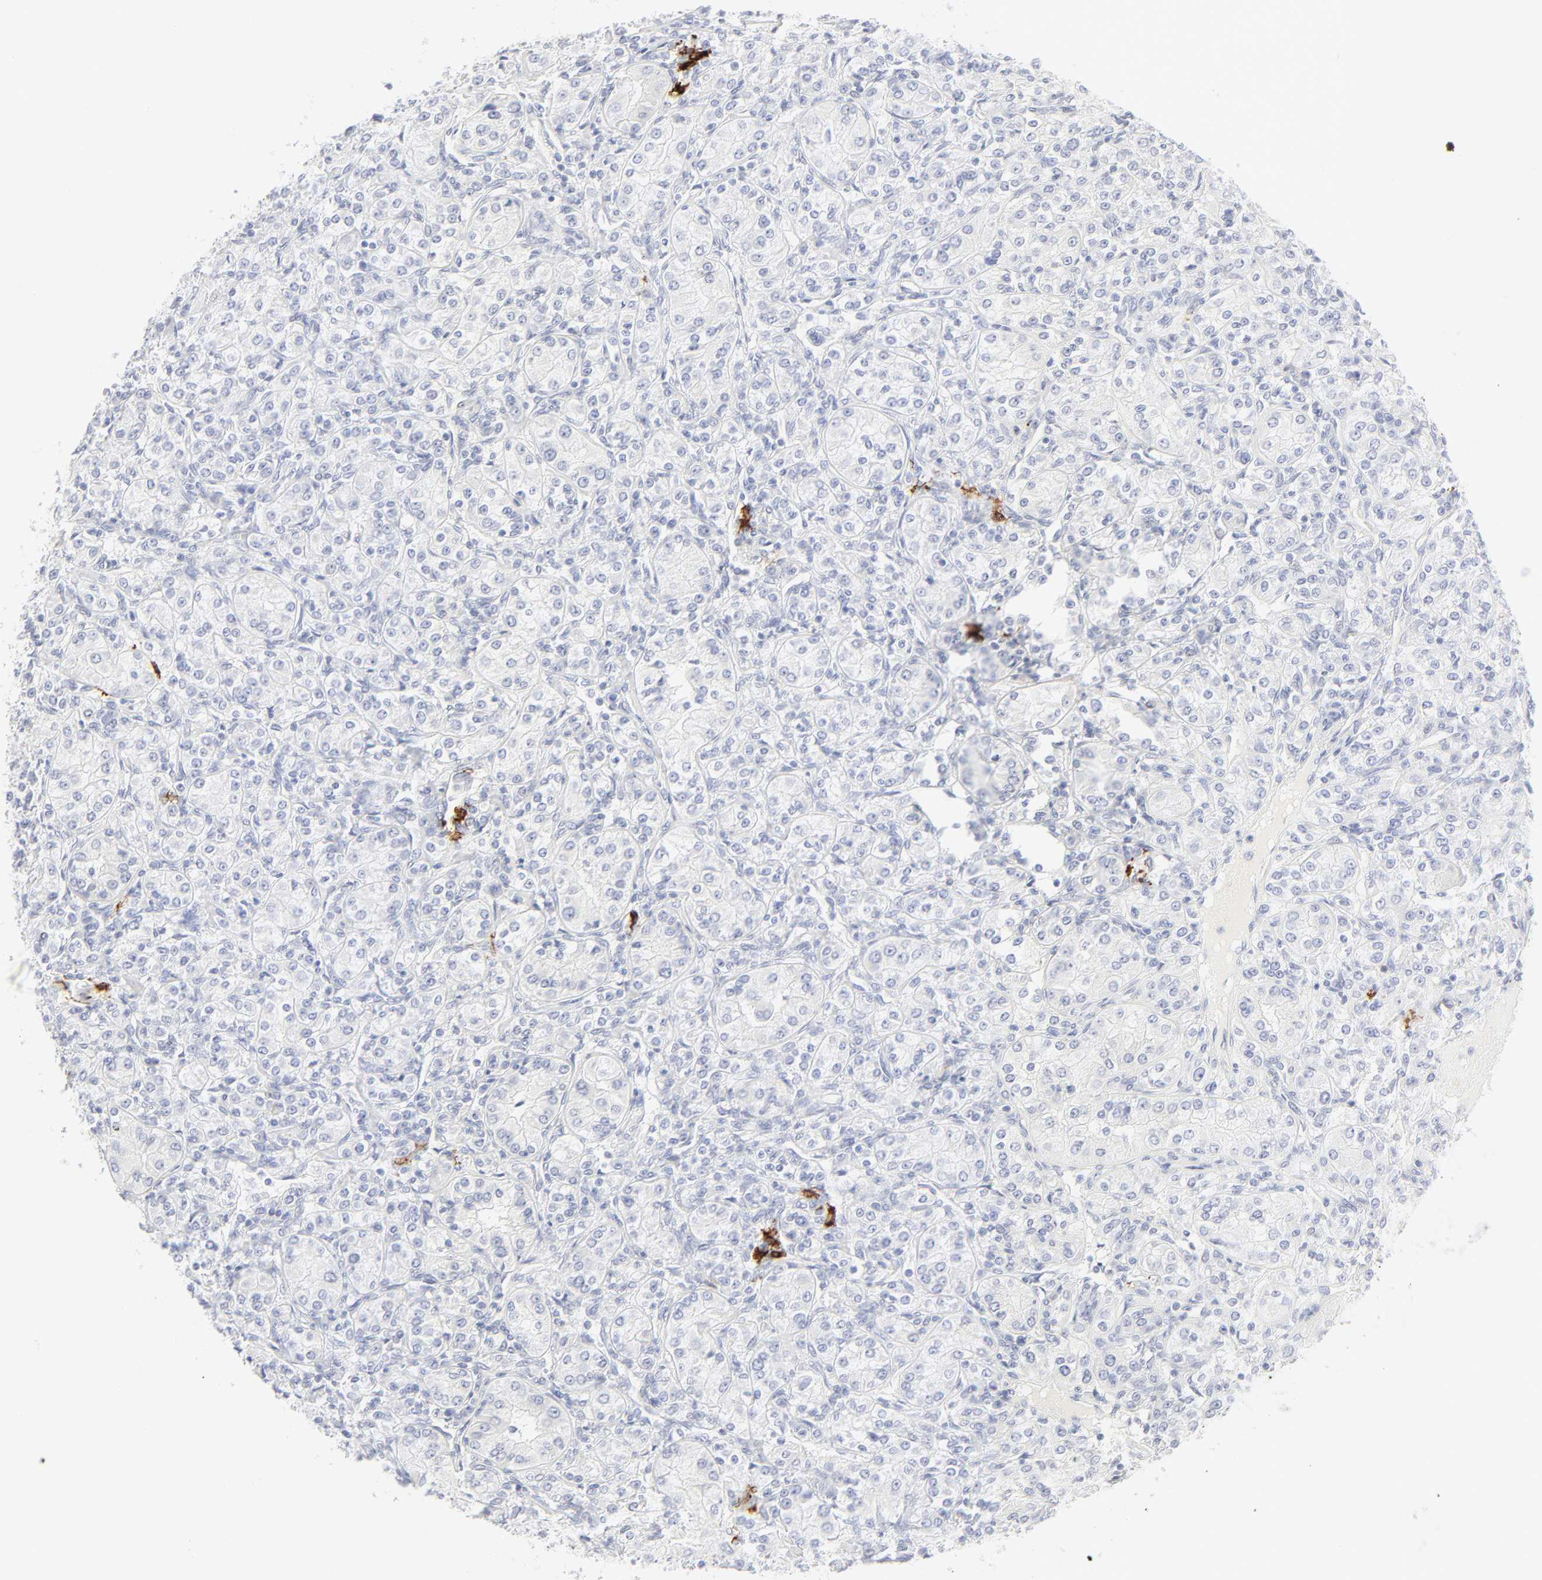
{"staining": {"intensity": "negative", "quantity": "none", "location": "none"}, "tissue": "renal cancer", "cell_type": "Tumor cells", "image_type": "cancer", "snomed": [{"axis": "morphology", "description": "Adenocarcinoma, NOS"}, {"axis": "topography", "description": "Kidney"}], "caption": "Immunohistochemical staining of human renal cancer reveals no significant staining in tumor cells.", "gene": "CCR7", "patient": {"sex": "male", "age": 77}}